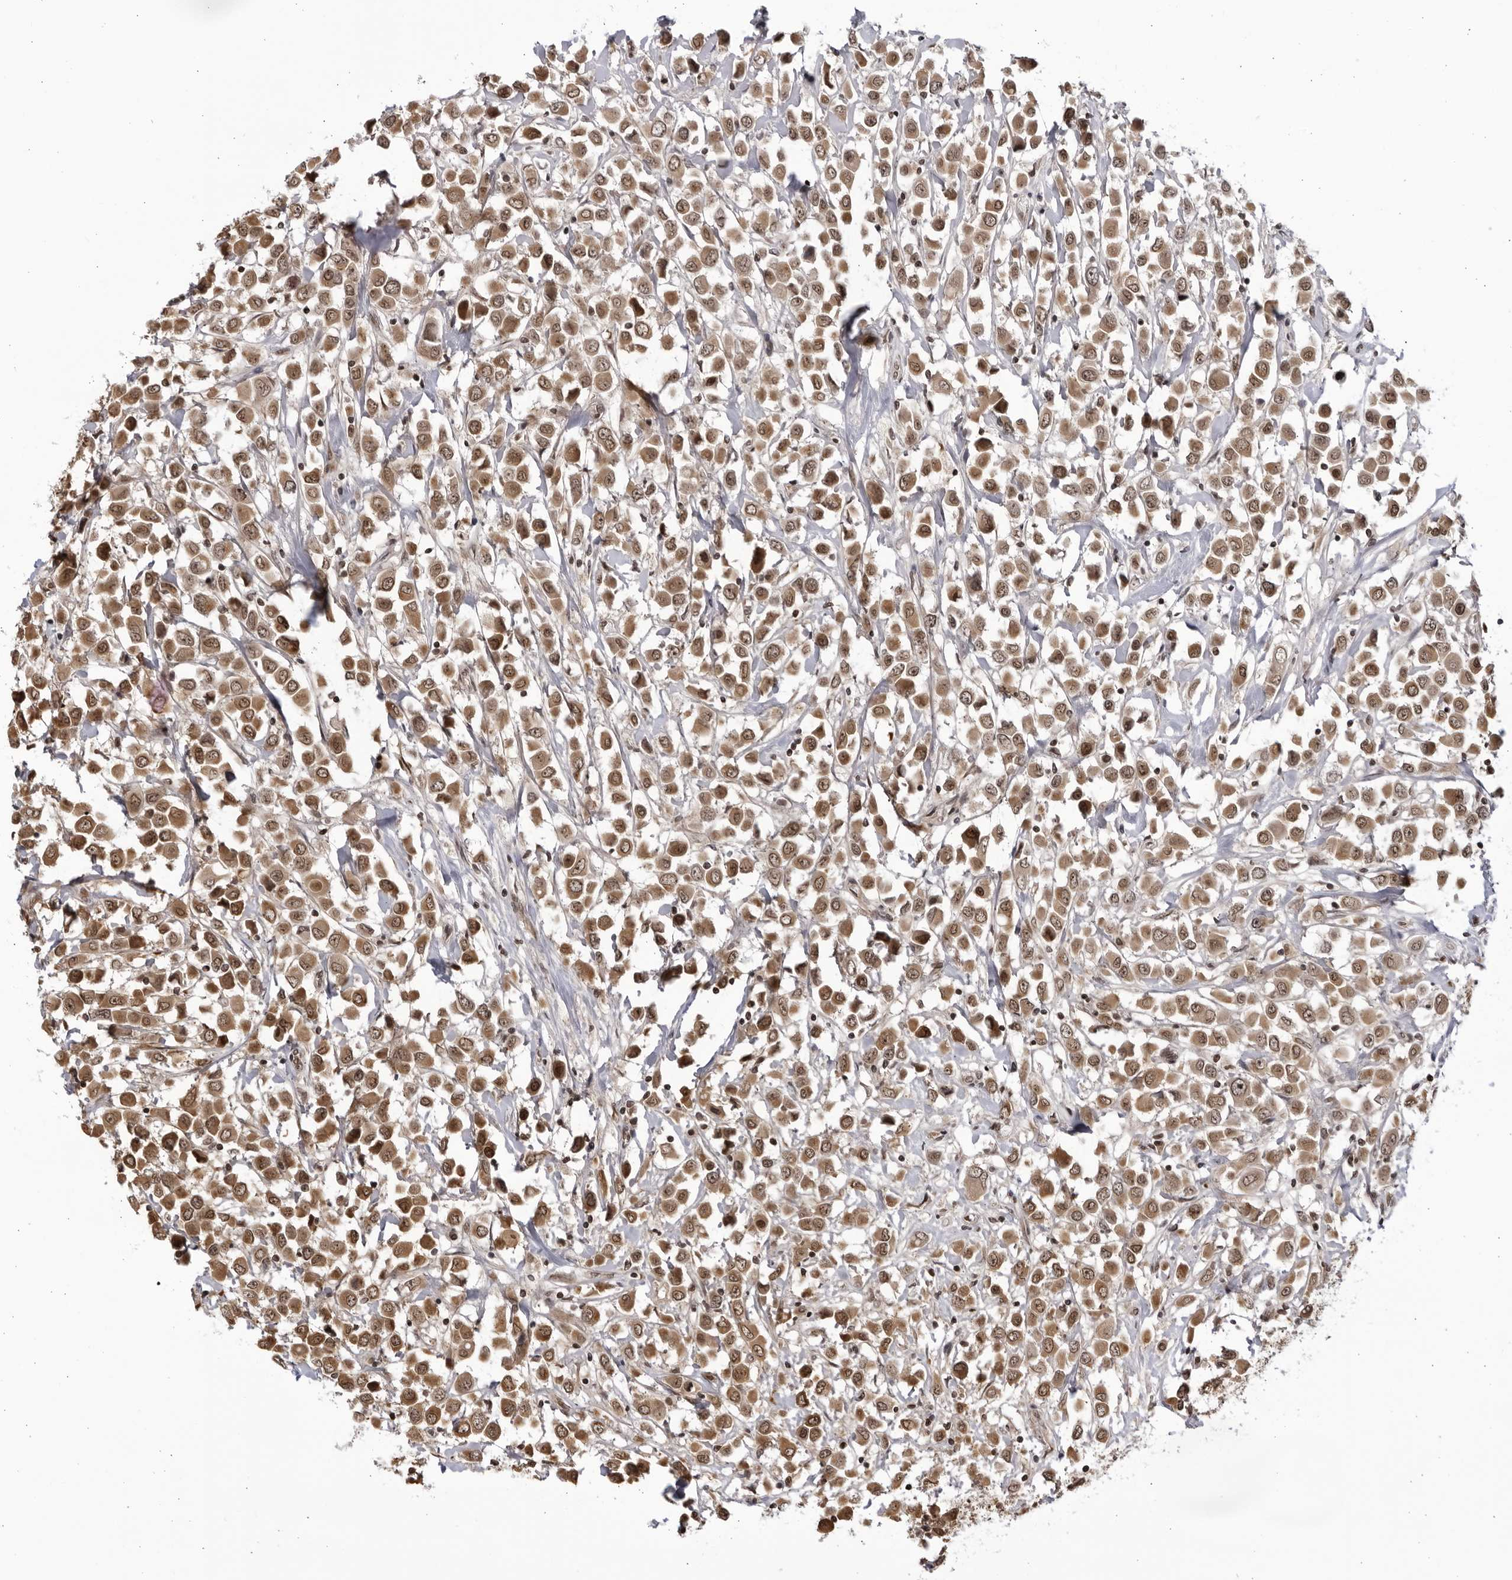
{"staining": {"intensity": "weak", "quantity": ">75%", "location": "cytoplasmic/membranous,nuclear"}, "tissue": "breast cancer", "cell_type": "Tumor cells", "image_type": "cancer", "snomed": [{"axis": "morphology", "description": "Duct carcinoma"}, {"axis": "topography", "description": "Breast"}], "caption": "Weak cytoplasmic/membranous and nuclear positivity is appreciated in approximately >75% of tumor cells in breast cancer (intraductal carcinoma). The staining was performed using DAB to visualize the protein expression in brown, while the nuclei were stained in blue with hematoxylin (Magnification: 20x).", "gene": "RASGEF1C", "patient": {"sex": "female", "age": 61}}